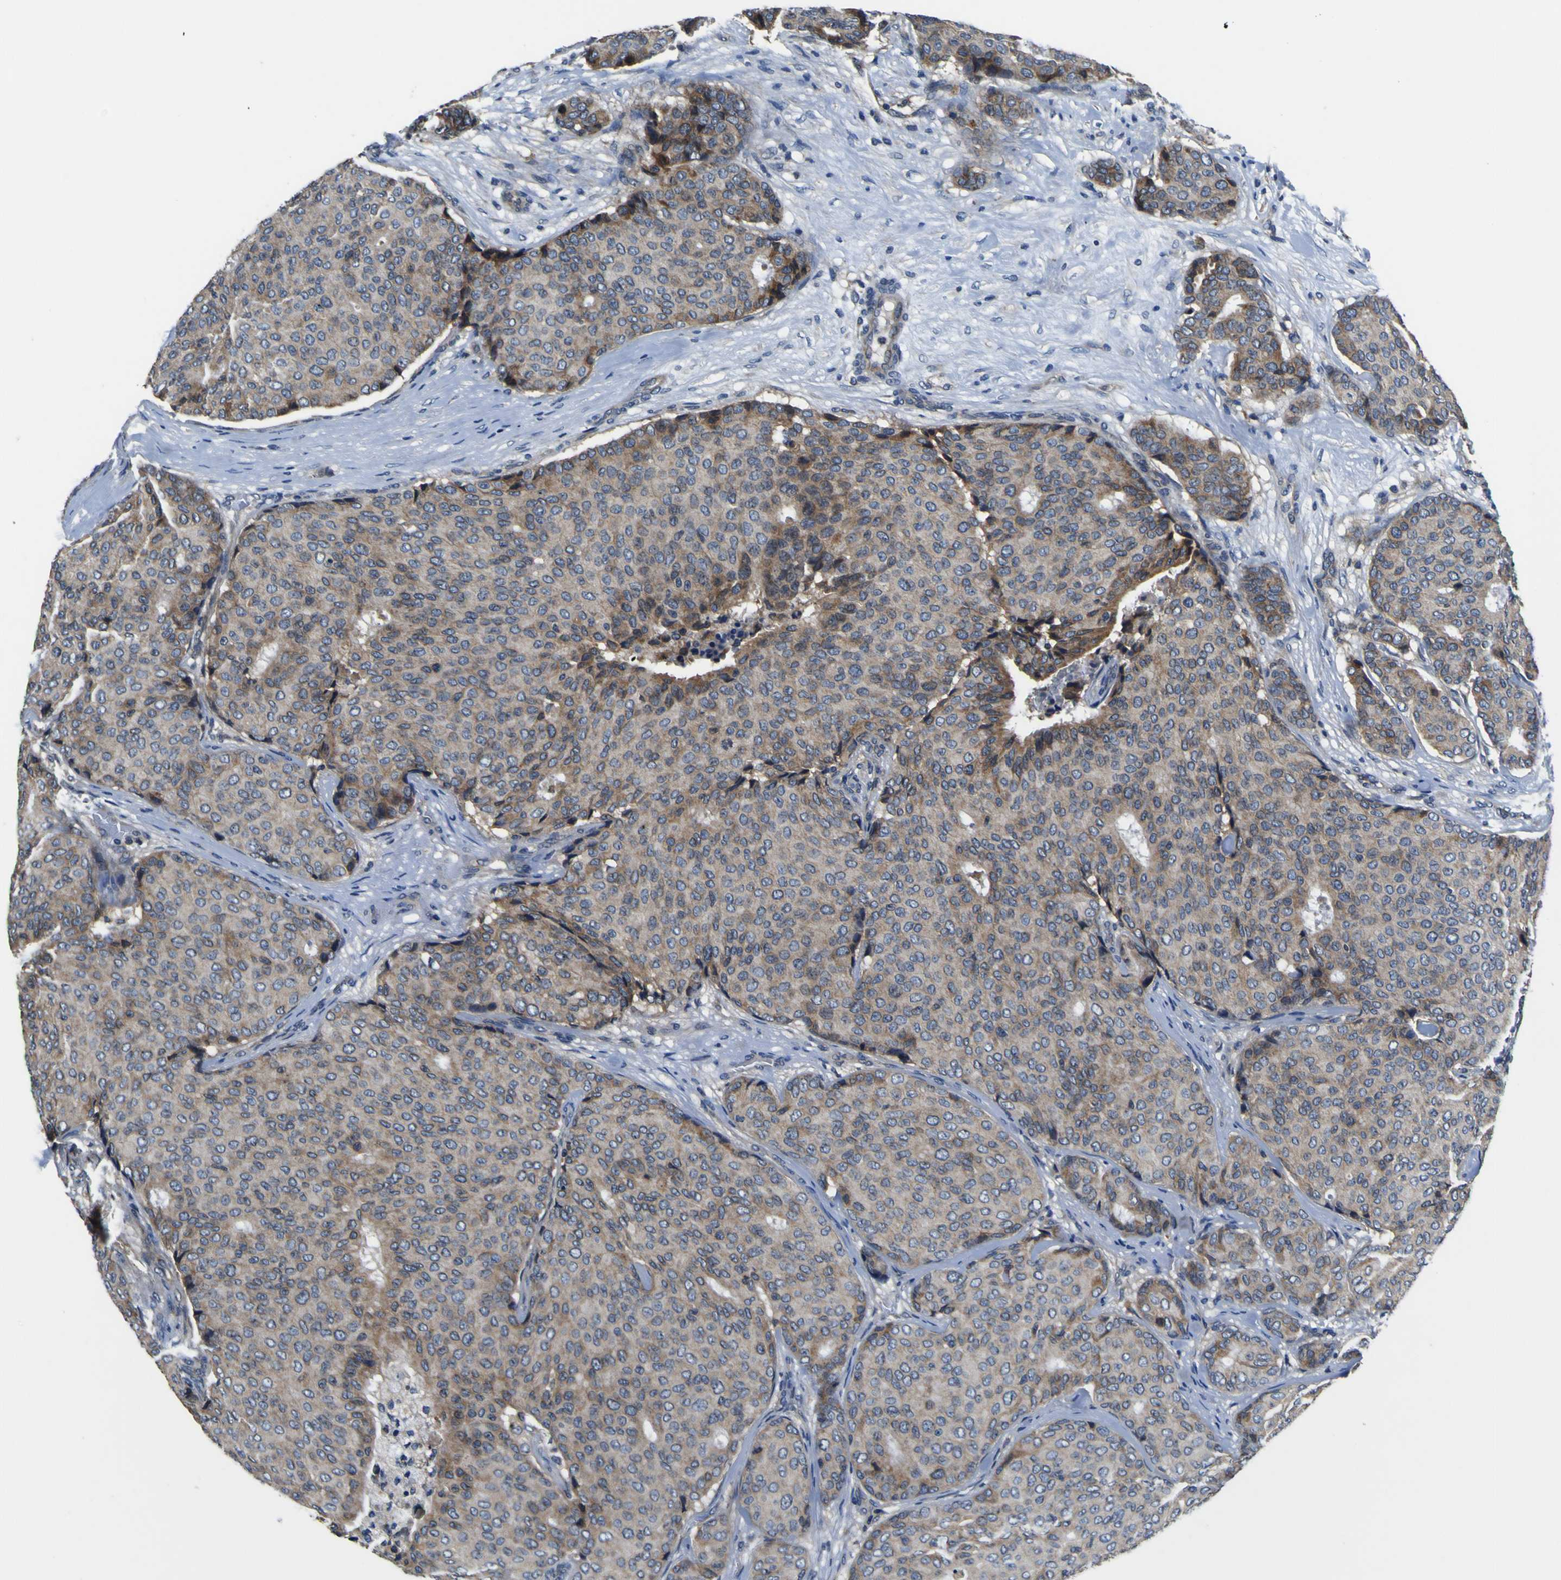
{"staining": {"intensity": "weak", "quantity": "<25%", "location": "cytoplasmic/membranous"}, "tissue": "breast cancer", "cell_type": "Tumor cells", "image_type": "cancer", "snomed": [{"axis": "morphology", "description": "Duct carcinoma"}, {"axis": "topography", "description": "Breast"}], "caption": "Tumor cells are negative for protein expression in human breast cancer (invasive ductal carcinoma). (DAB IHC, high magnification).", "gene": "EPHB4", "patient": {"sex": "female", "age": 75}}